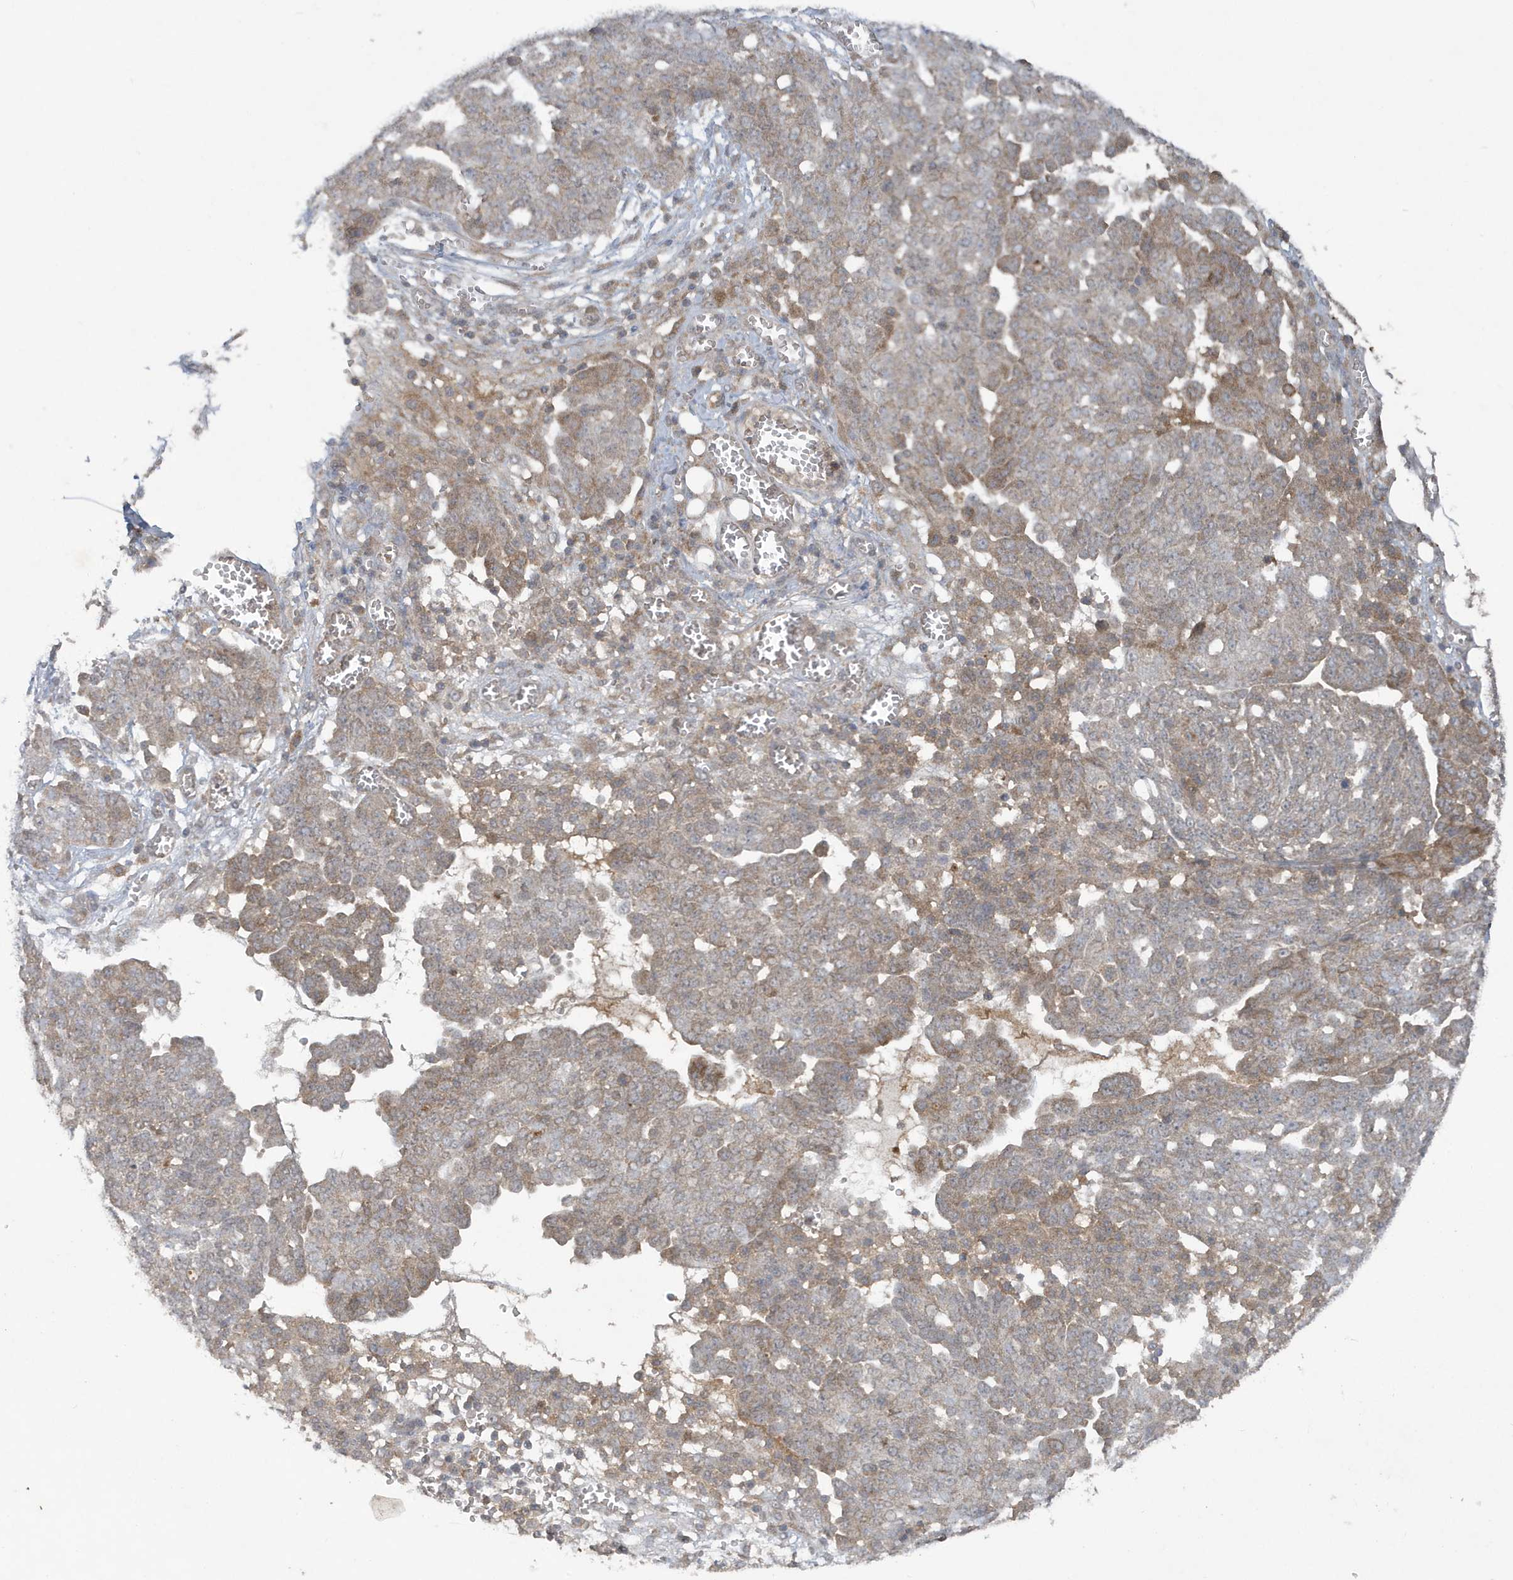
{"staining": {"intensity": "moderate", "quantity": "25%-75%", "location": "cytoplasmic/membranous"}, "tissue": "ovarian cancer", "cell_type": "Tumor cells", "image_type": "cancer", "snomed": [{"axis": "morphology", "description": "Cystadenocarcinoma, serous, NOS"}, {"axis": "topography", "description": "Soft tissue"}, {"axis": "topography", "description": "Ovary"}], "caption": "A medium amount of moderate cytoplasmic/membranous staining is present in approximately 25%-75% of tumor cells in ovarian serous cystadenocarcinoma tissue.", "gene": "C1RL", "patient": {"sex": "female", "age": 57}}